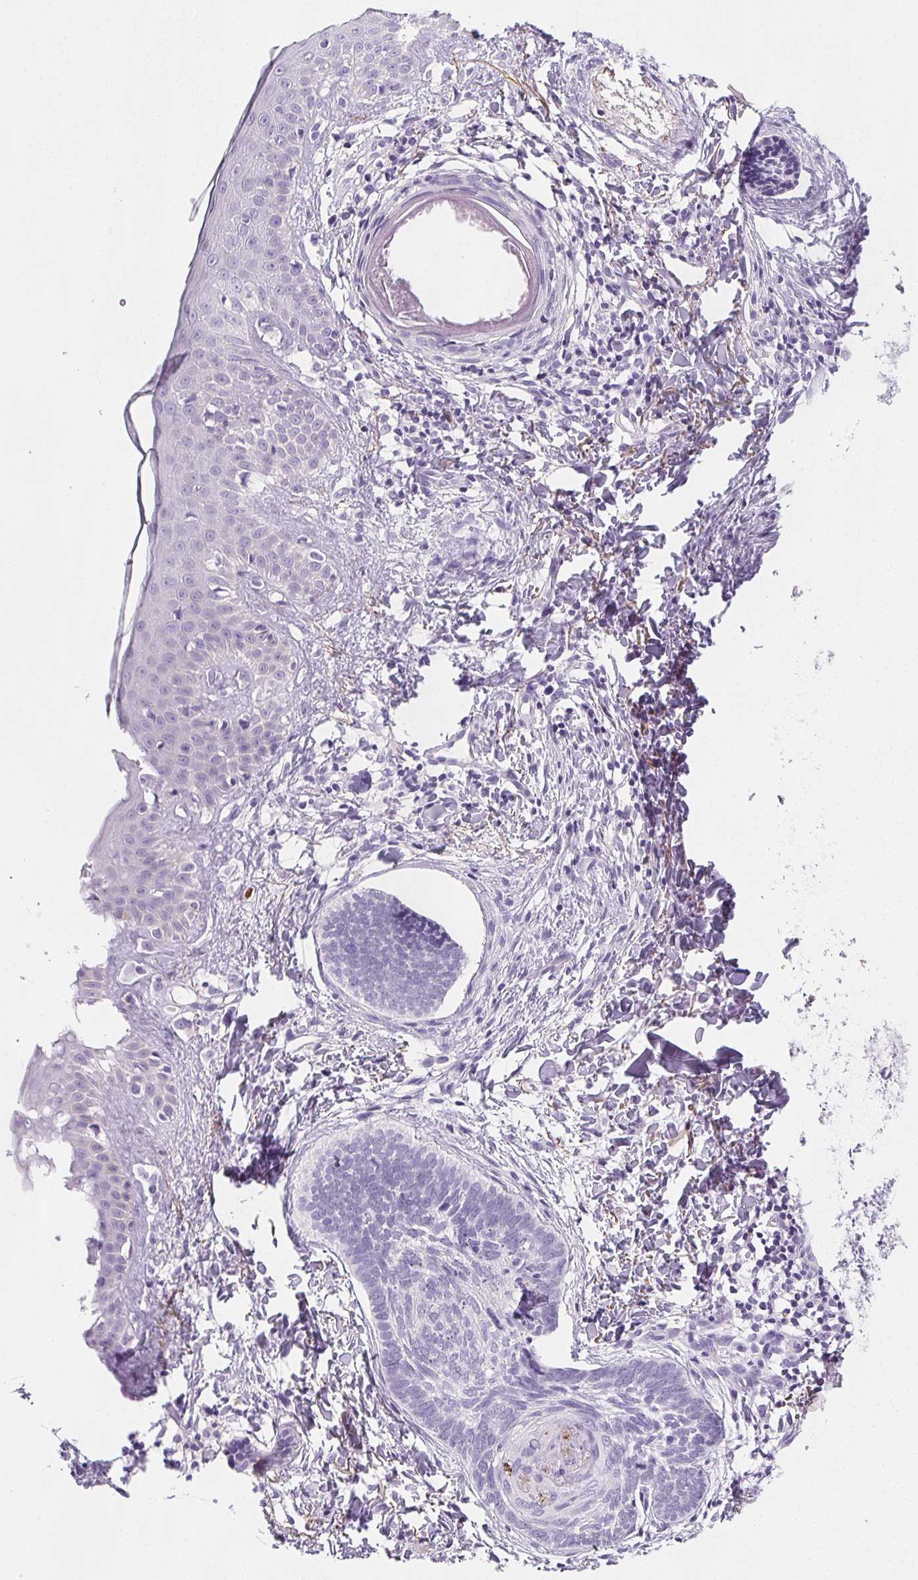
{"staining": {"intensity": "negative", "quantity": "none", "location": "none"}, "tissue": "skin cancer", "cell_type": "Tumor cells", "image_type": "cancer", "snomed": [{"axis": "morphology", "description": "Normal tissue, NOS"}, {"axis": "morphology", "description": "Basal cell carcinoma"}, {"axis": "topography", "description": "Skin"}], "caption": "Micrograph shows no significant protein staining in tumor cells of skin cancer.", "gene": "VTN", "patient": {"sex": "male", "age": 46}}